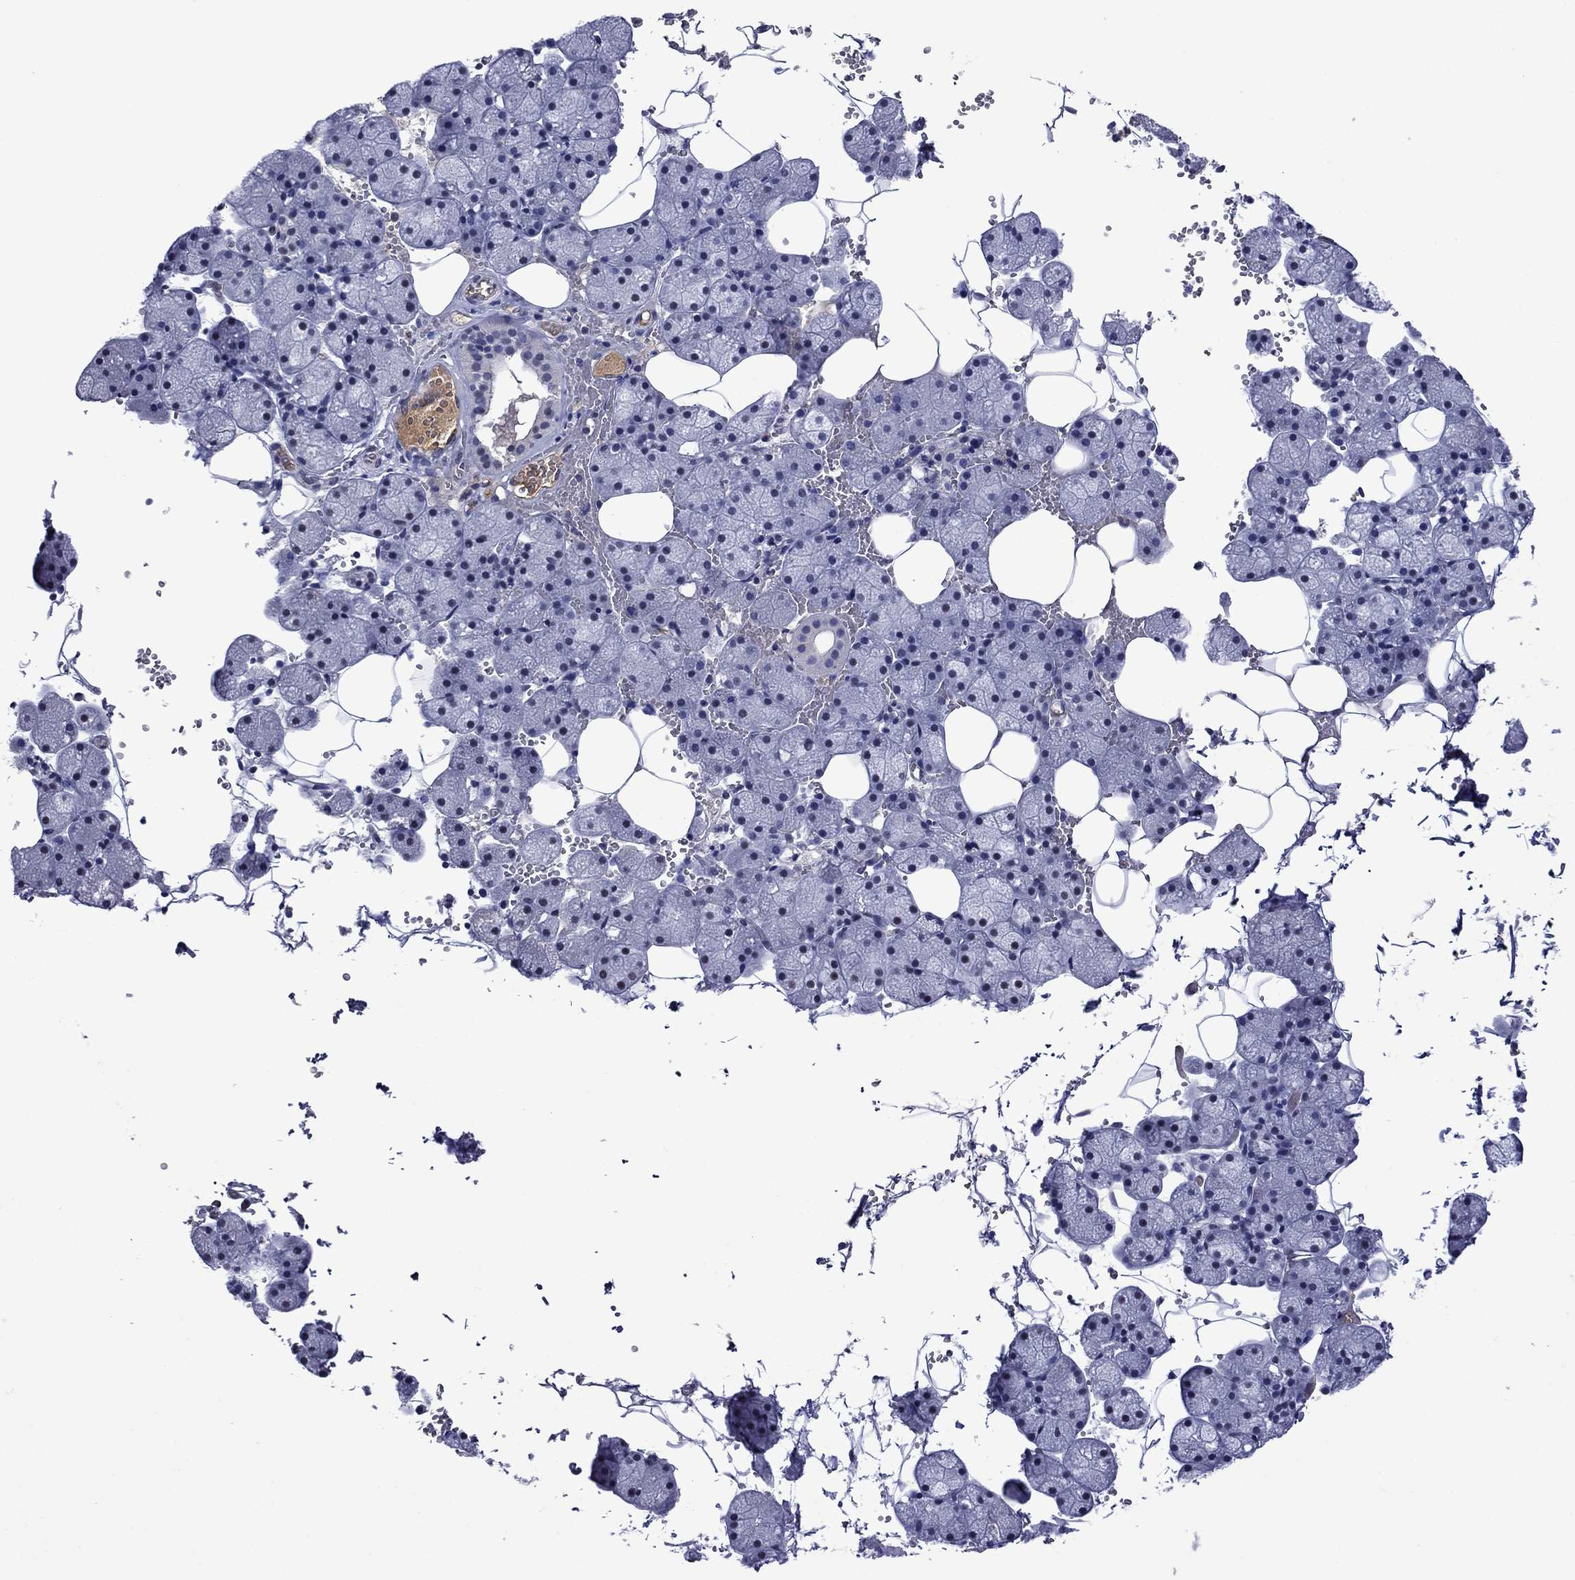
{"staining": {"intensity": "negative", "quantity": "none", "location": "none"}, "tissue": "salivary gland", "cell_type": "Glandular cells", "image_type": "normal", "snomed": [{"axis": "morphology", "description": "Normal tissue, NOS"}, {"axis": "topography", "description": "Salivary gland"}], "caption": "The IHC photomicrograph has no significant positivity in glandular cells of salivary gland. (Immunohistochemistry, brightfield microscopy, high magnification).", "gene": "APOA2", "patient": {"sex": "male", "age": 38}}